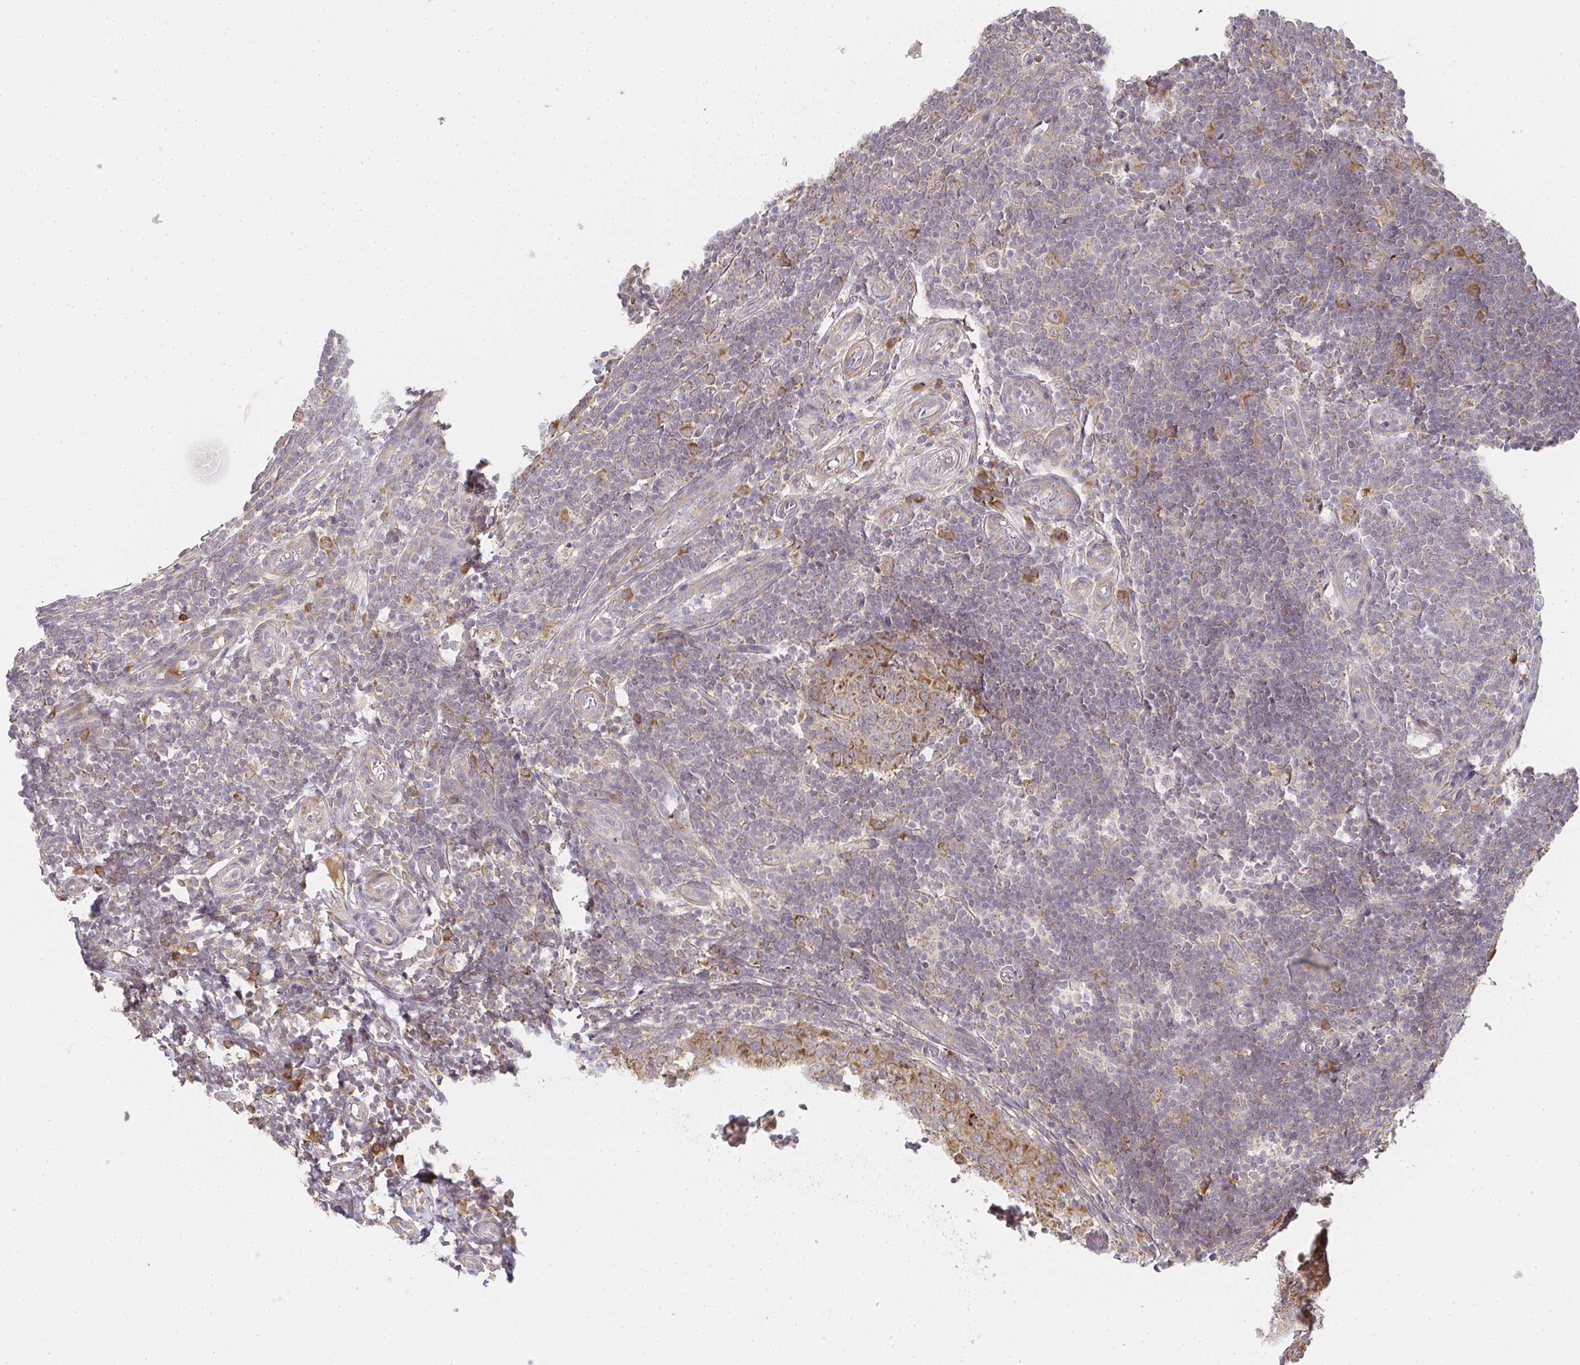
{"staining": {"intensity": "moderate", "quantity": ">75%", "location": "cytoplasmic/membranous"}, "tissue": "appendix", "cell_type": "Glandular cells", "image_type": "normal", "snomed": [{"axis": "morphology", "description": "Normal tissue, NOS"}, {"axis": "topography", "description": "Appendix"}], "caption": "DAB (3,3'-diaminobenzidine) immunohistochemical staining of benign human appendix reveals moderate cytoplasmic/membranous protein staining in about >75% of glandular cells.", "gene": "SLC35B3", "patient": {"sex": "male", "age": 18}}